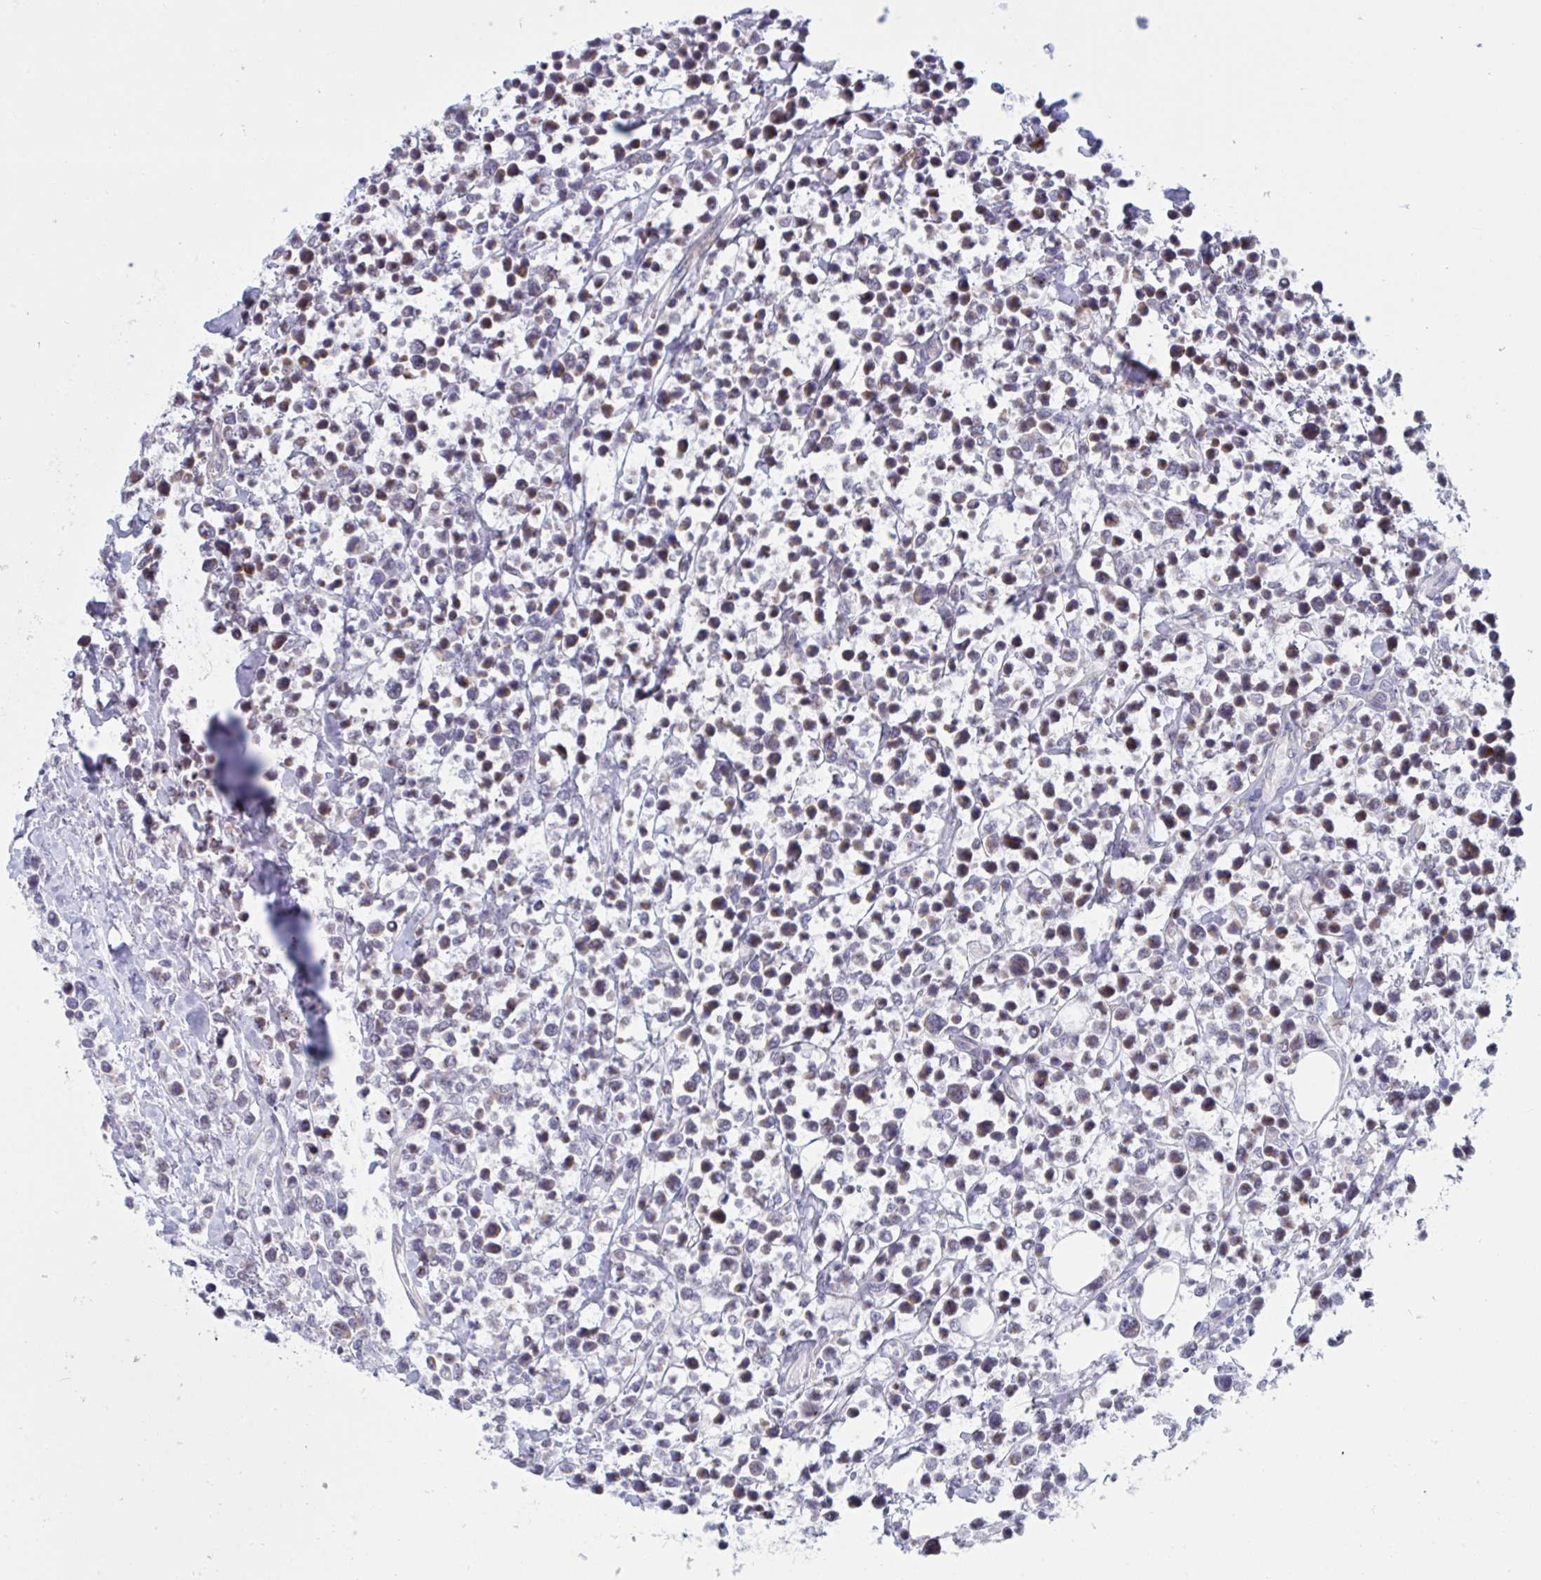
{"staining": {"intensity": "weak", "quantity": "<25%", "location": "cytoplasmic/membranous"}, "tissue": "lymphoma", "cell_type": "Tumor cells", "image_type": "cancer", "snomed": [{"axis": "morphology", "description": "Malignant lymphoma, non-Hodgkin's type, High grade"}, {"axis": "topography", "description": "Soft tissue"}], "caption": "A high-resolution image shows immunohistochemistry (IHC) staining of lymphoma, which demonstrates no significant positivity in tumor cells. (Immunohistochemistry, brightfield microscopy, high magnification).", "gene": "DOCK11", "patient": {"sex": "female", "age": 56}}